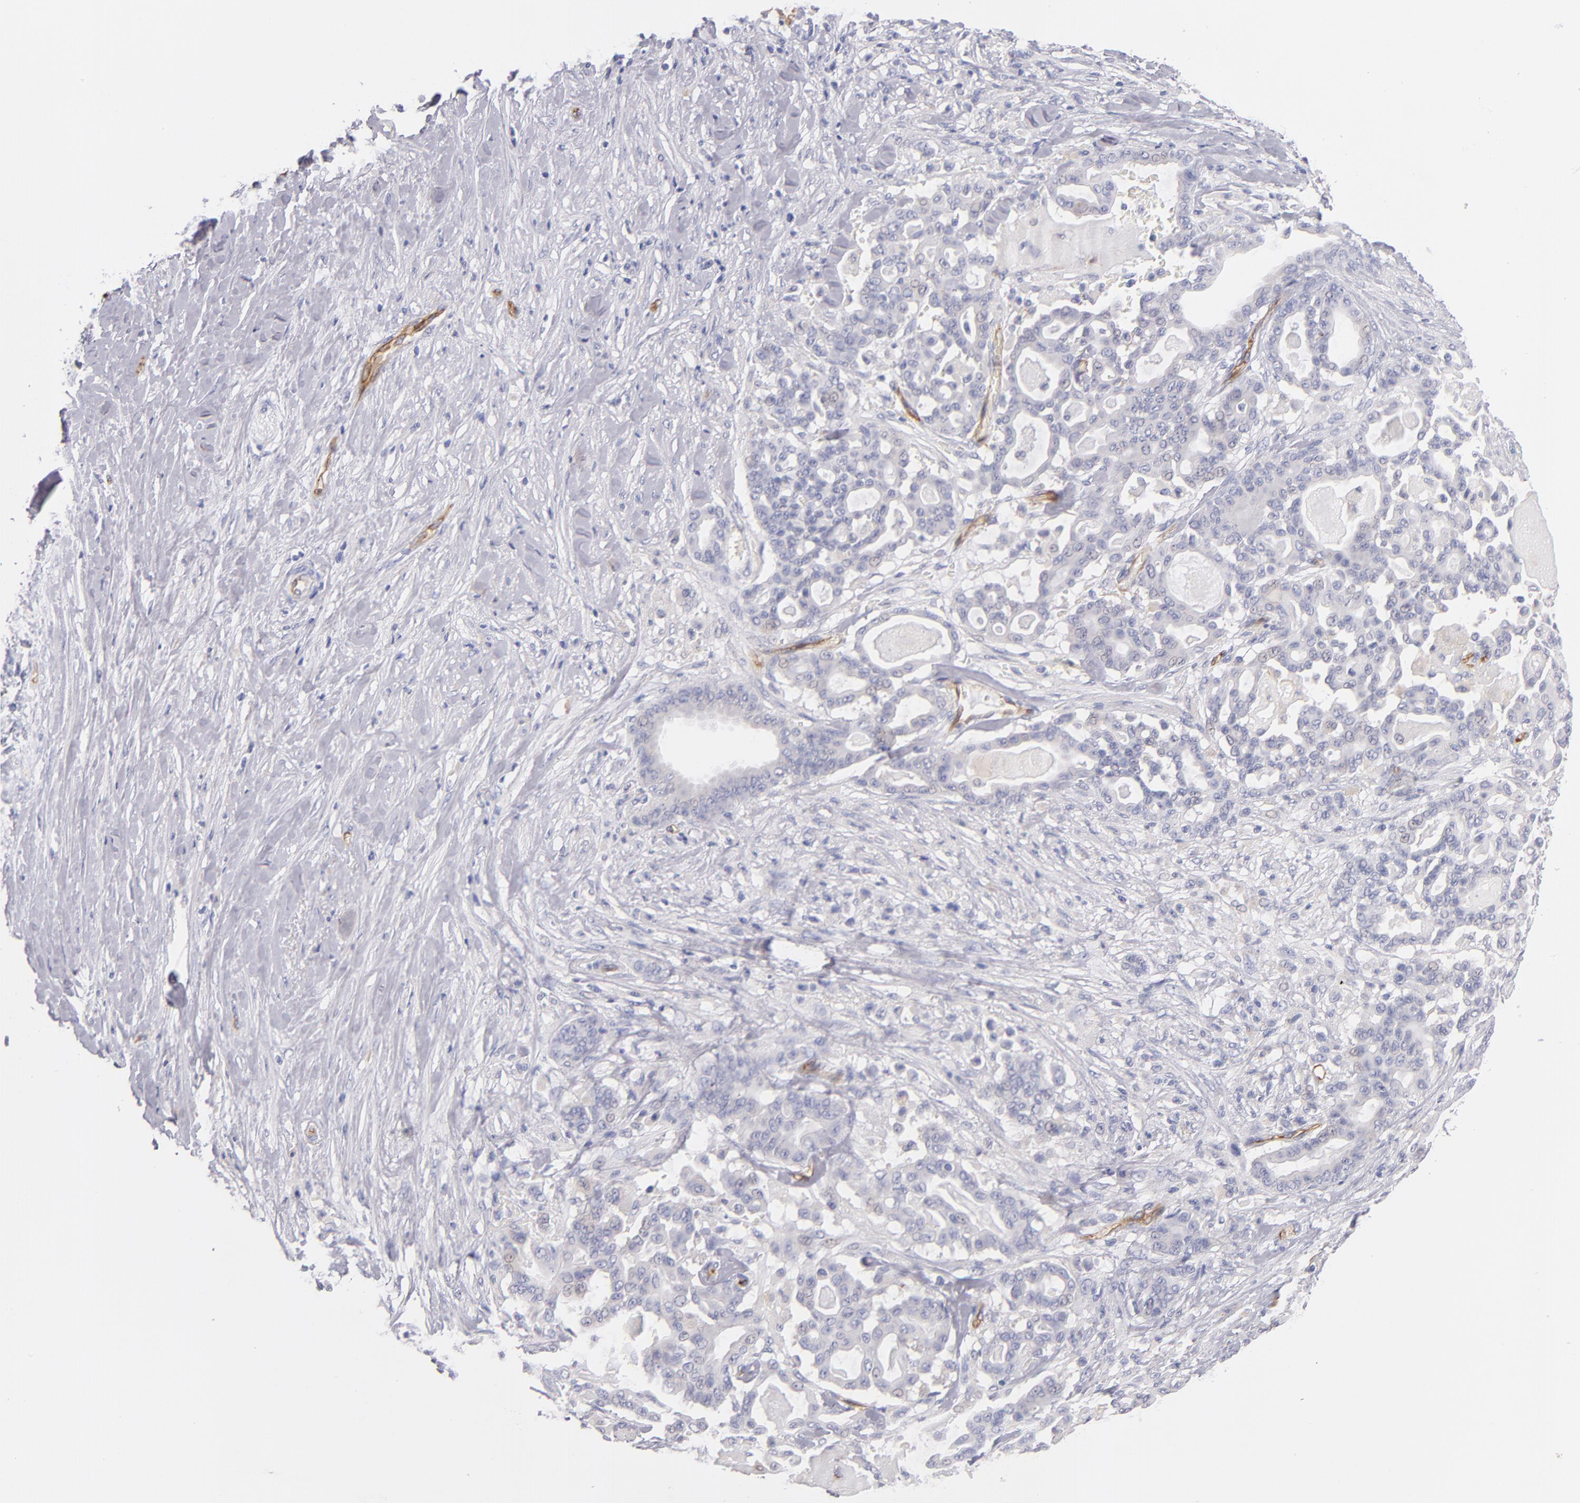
{"staining": {"intensity": "negative", "quantity": "none", "location": "none"}, "tissue": "pancreatic cancer", "cell_type": "Tumor cells", "image_type": "cancer", "snomed": [{"axis": "morphology", "description": "Adenocarcinoma, NOS"}, {"axis": "topography", "description": "Pancreas"}], "caption": "Immunohistochemical staining of human pancreatic cancer shows no significant expression in tumor cells. (DAB (3,3'-diaminobenzidine) immunohistochemistry visualized using brightfield microscopy, high magnification).", "gene": "PLVAP", "patient": {"sex": "male", "age": 63}}